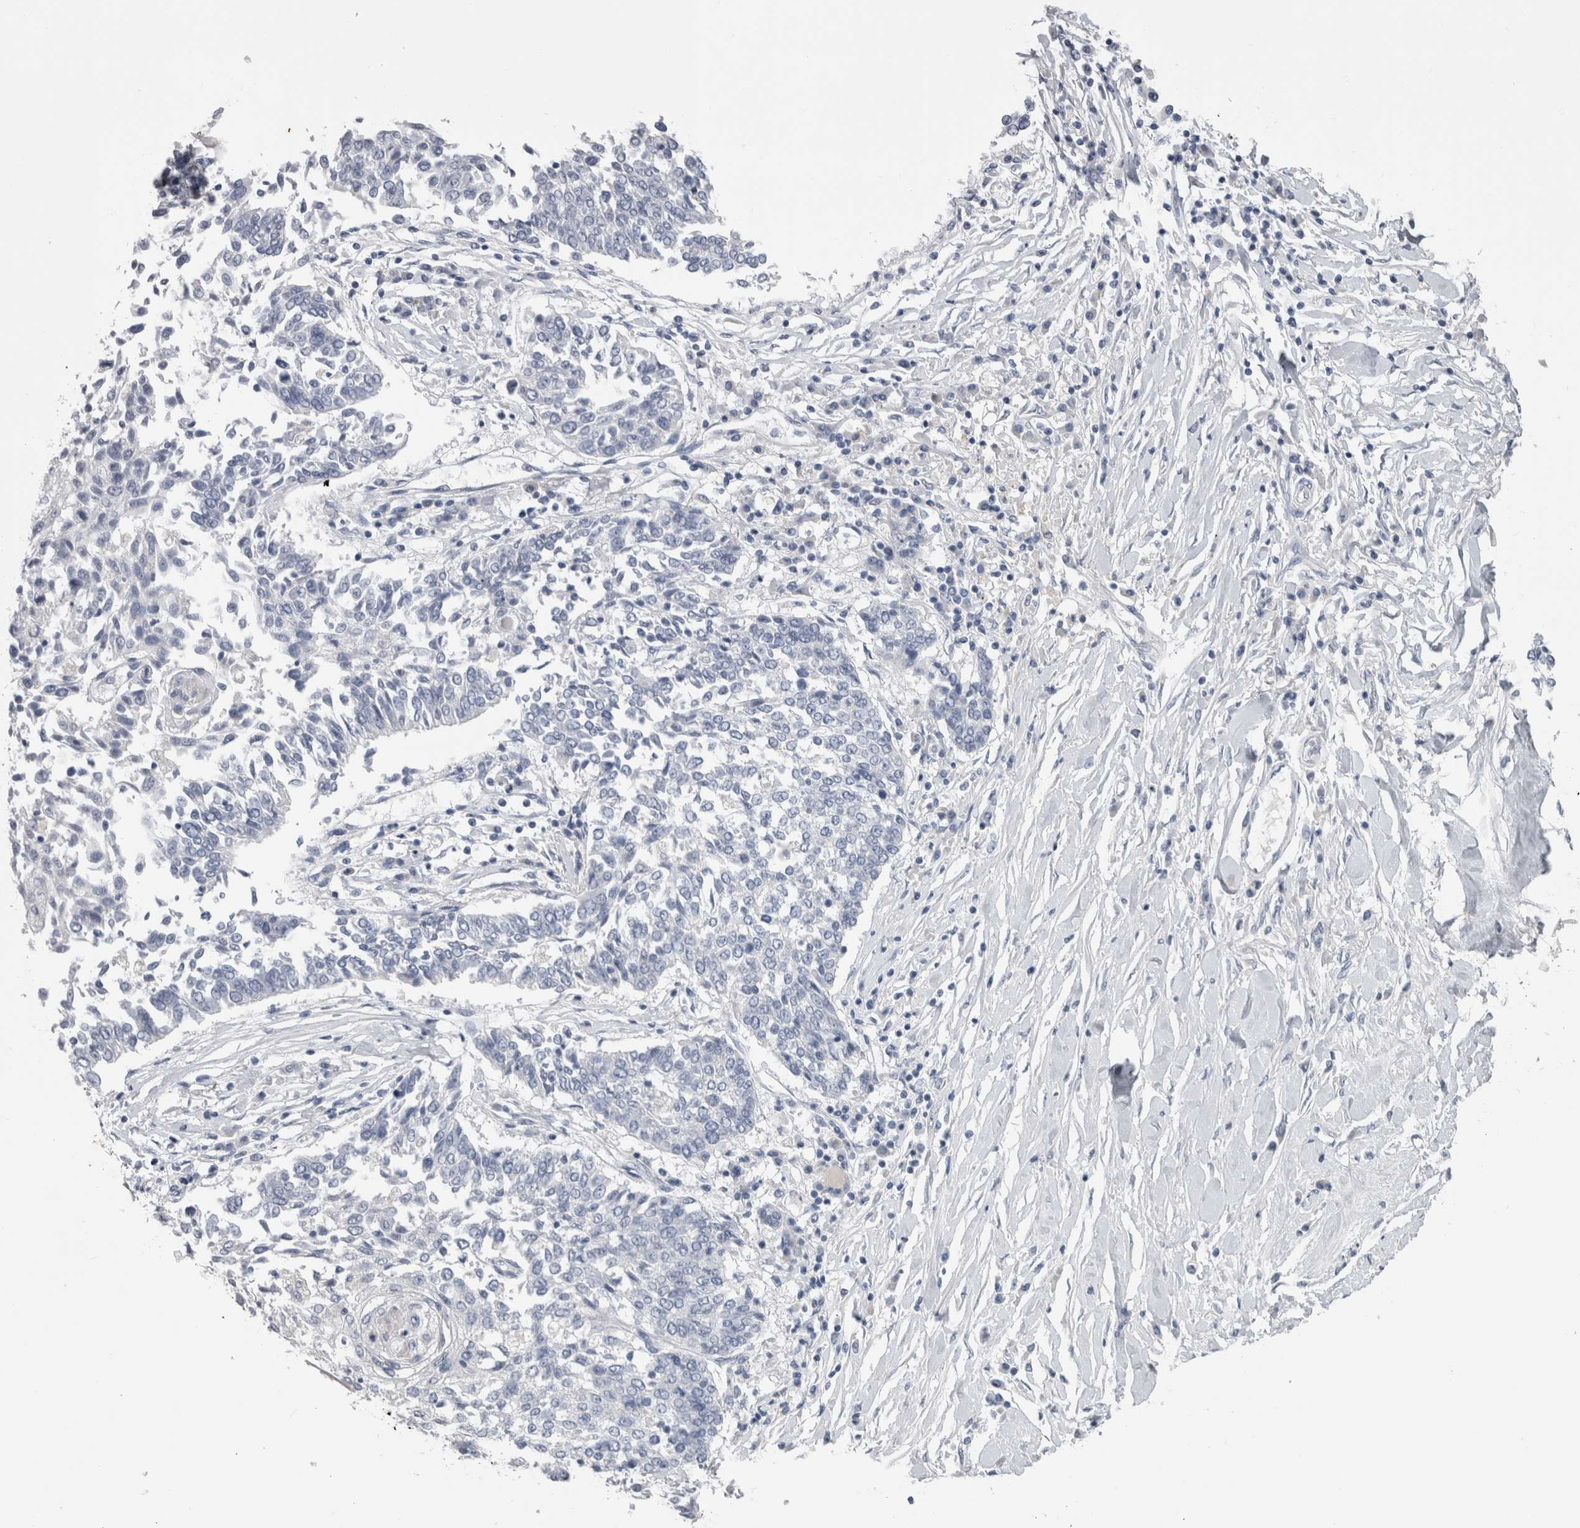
{"staining": {"intensity": "negative", "quantity": "none", "location": "none"}, "tissue": "lung cancer", "cell_type": "Tumor cells", "image_type": "cancer", "snomed": [{"axis": "morphology", "description": "Normal tissue, NOS"}, {"axis": "morphology", "description": "Squamous cell carcinoma, NOS"}, {"axis": "topography", "description": "Cartilage tissue"}, {"axis": "topography", "description": "Bronchus"}, {"axis": "topography", "description": "Lung"}, {"axis": "topography", "description": "Peripheral nerve tissue"}], "caption": "This is an immunohistochemistry (IHC) histopathology image of human lung cancer (squamous cell carcinoma). There is no staining in tumor cells.", "gene": "MSMB", "patient": {"sex": "female", "age": 49}}